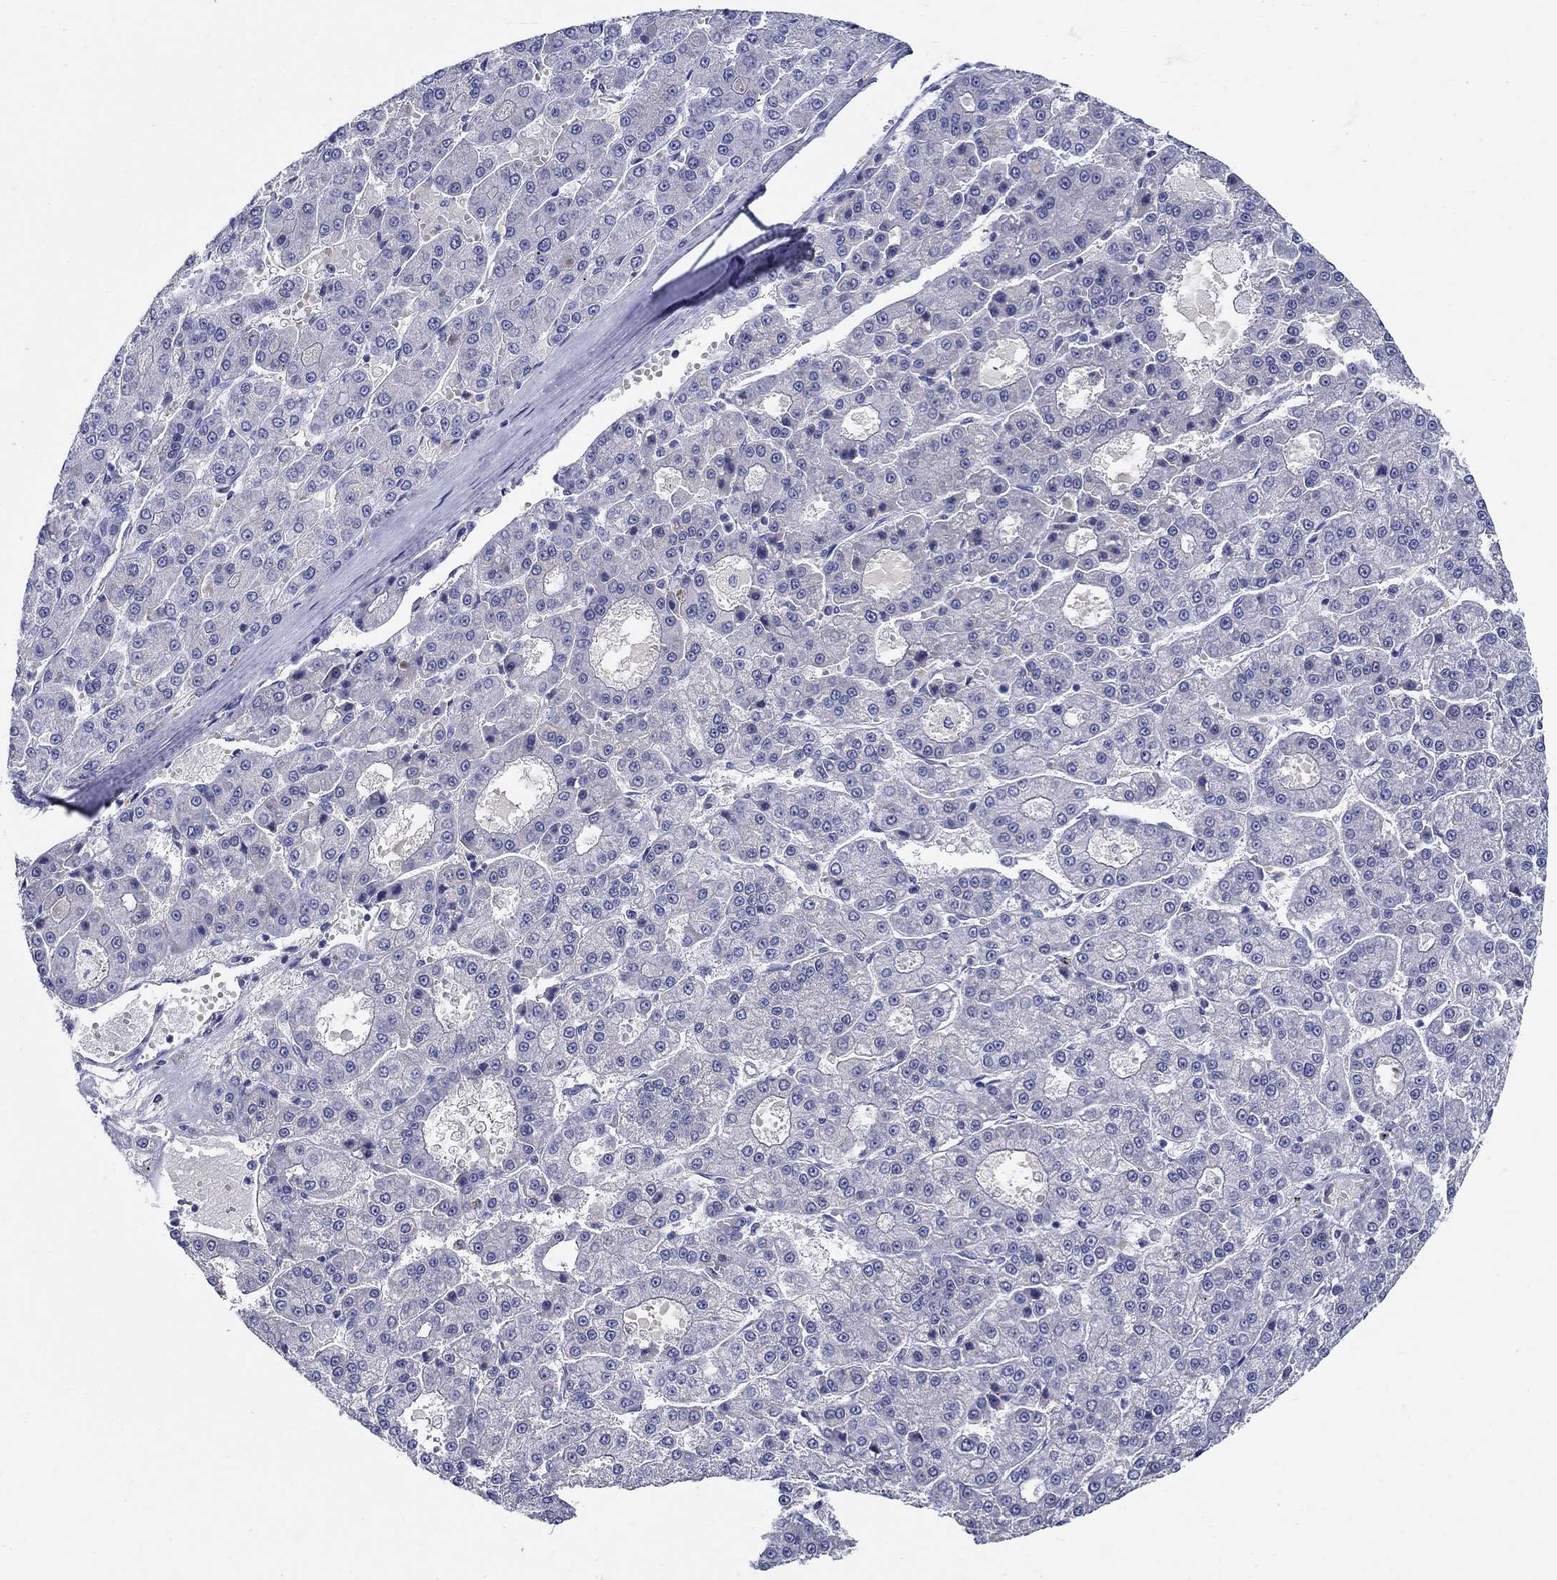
{"staining": {"intensity": "negative", "quantity": "none", "location": "none"}, "tissue": "liver cancer", "cell_type": "Tumor cells", "image_type": "cancer", "snomed": [{"axis": "morphology", "description": "Carcinoma, Hepatocellular, NOS"}, {"axis": "topography", "description": "Liver"}], "caption": "Tumor cells show no significant staining in liver cancer.", "gene": "CRYGD", "patient": {"sex": "male", "age": 70}}